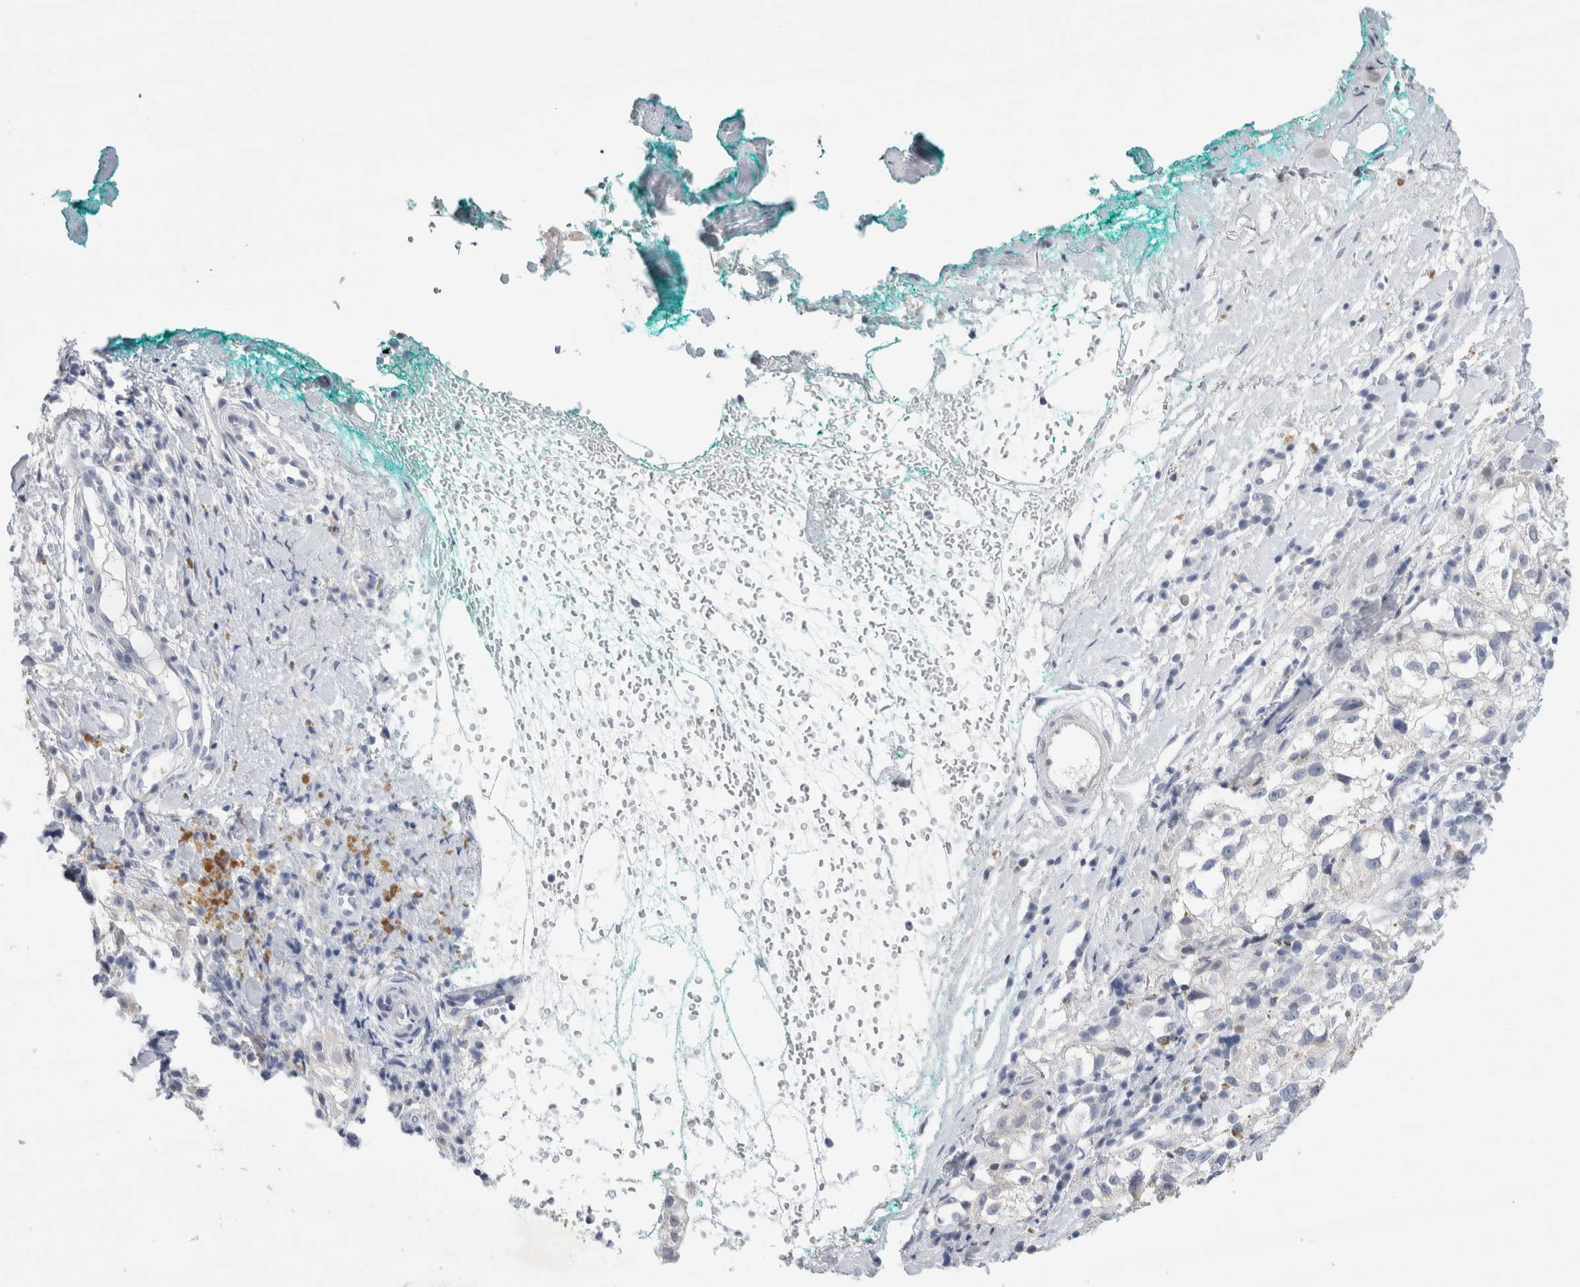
{"staining": {"intensity": "negative", "quantity": "none", "location": "none"}, "tissue": "melanoma", "cell_type": "Tumor cells", "image_type": "cancer", "snomed": [{"axis": "morphology", "description": "Necrosis, NOS"}, {"axis": "morphology", "description": "Malignant melanoma, NOS"}, {"axis": "topography", "description": "Skin"}], "caption": "A high-resolution histopathology image shows IHC staining of malignant melanoma, which reveals no significant expression in tumor cells. (Brightfield microscopy of DAB immunohistochemistry at high magnification).", "gene": "SLC22A12", "patient": {"sex": "female", "age": 87}}